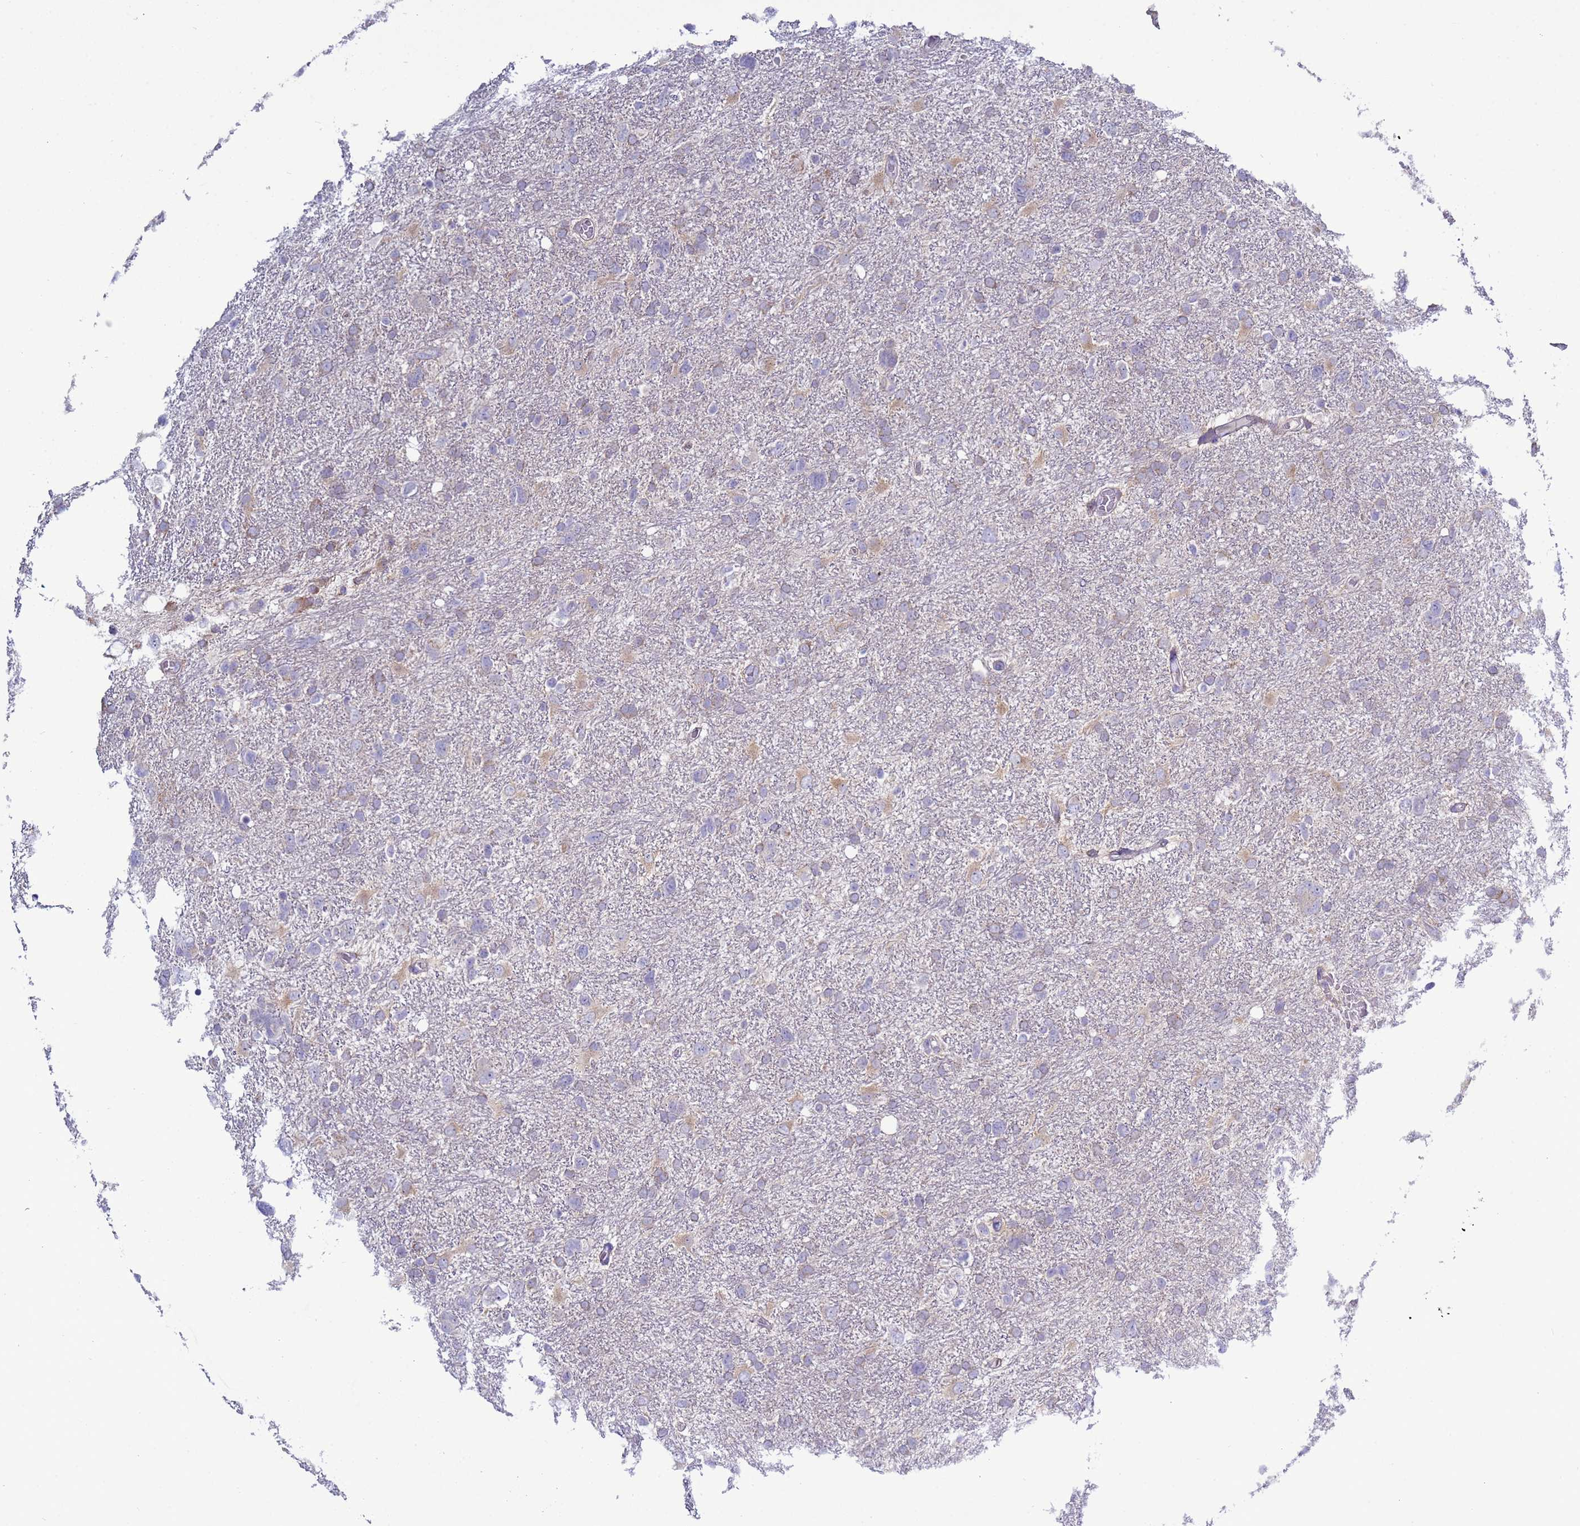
{"staining": {"intensity": "negative", "quantity": "none", "location": "none"}, "tissue": "glioma", "cell_type": "Tumor cells", "image_type": "cancer", "snomed": [{"axis": "morphology", "description": "Glioma, malignant, High grade"}, {"axis": "topography", "description": "Brain"}], "caption": "Malignant glioma (high-grade) was stained to show a protein in brown. There is no significant staining in tumor cells. The staining was performed using DAB to visualize the protein expression in brown, while the nuclei were stained in blue with hematoxylin (Magnification: 20x).", "gene": "ABHD17B", "patient": {"sex": "male", "age": 61}}